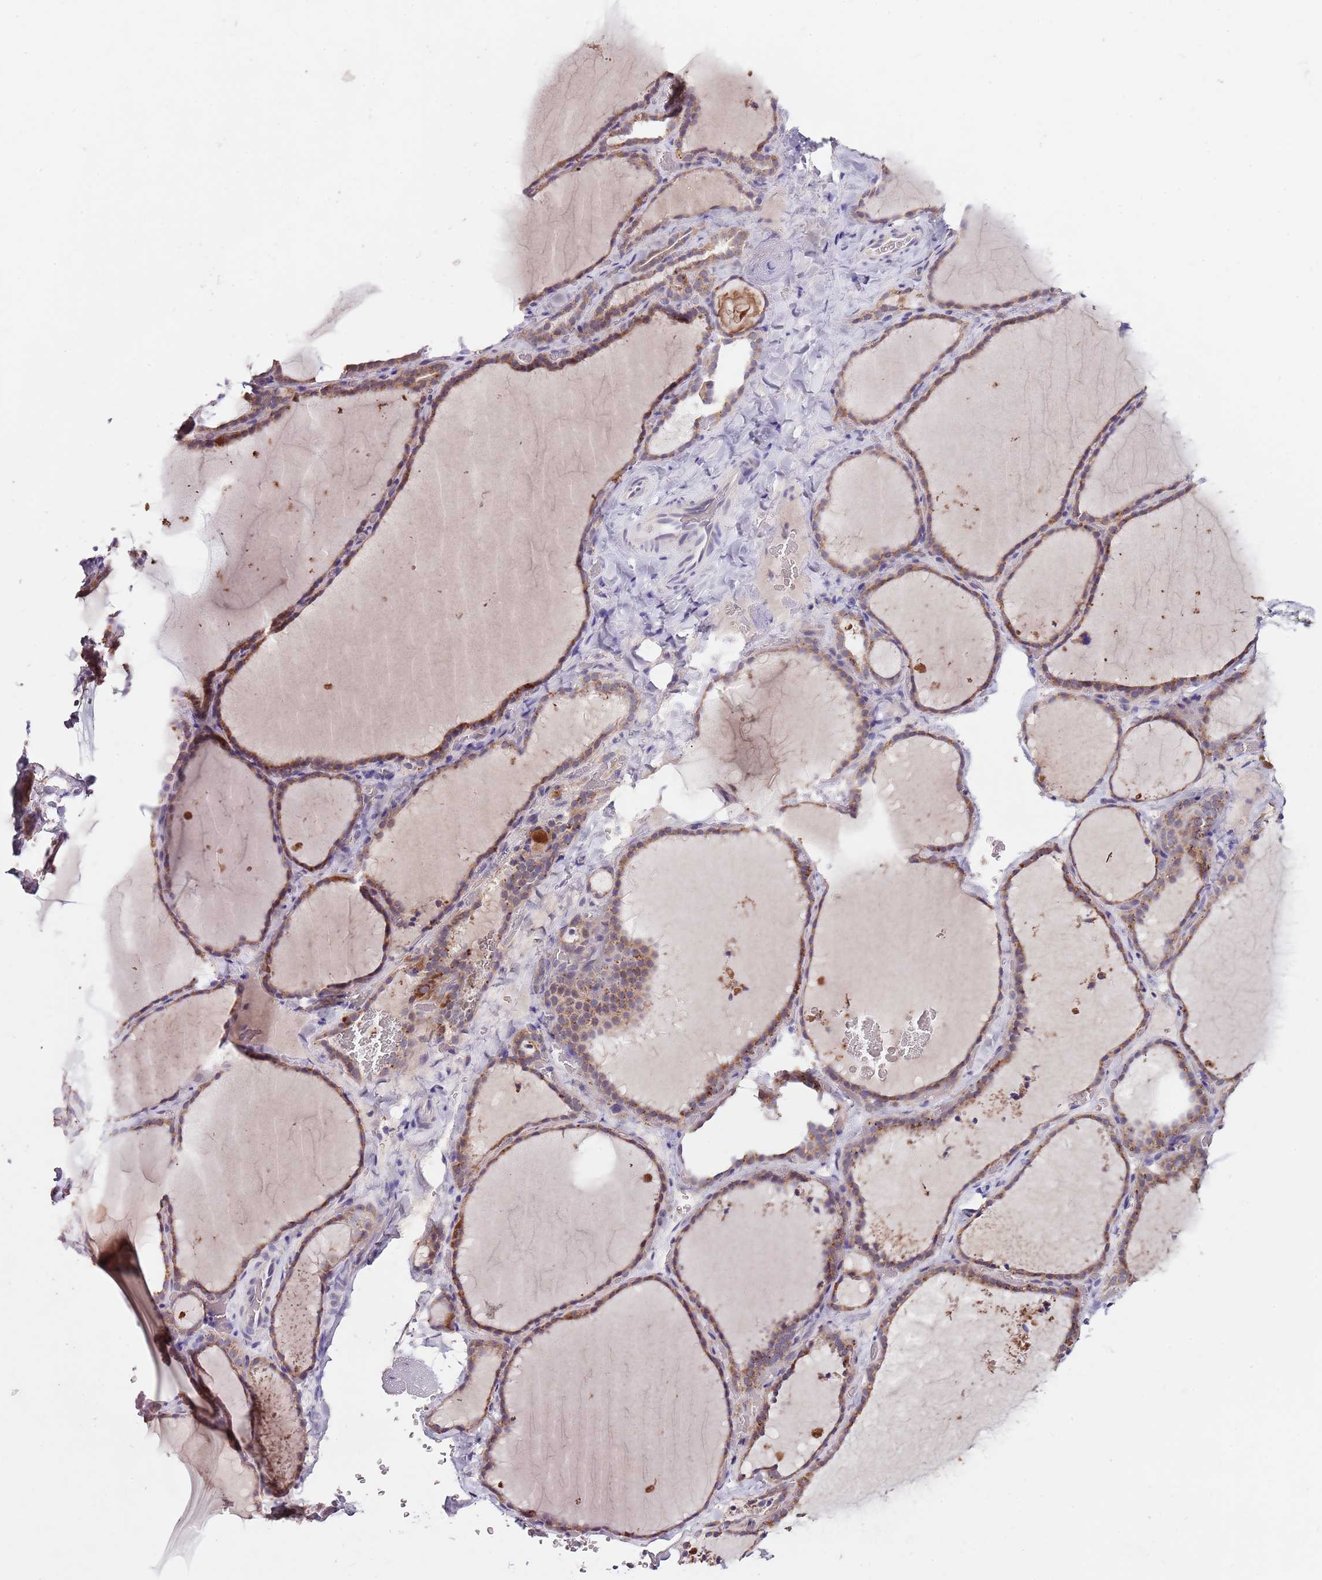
{"staining": {"intensity": "moderate", "quantity": ">75%", "location": "cytoplasmic/membranous"}, "tissue": "thyroid gland", "cell_type": "Glandular cells", "image_type": "normal", "snomed": [{"axis": "morphology", "description": "Normal tissue, NOS"}, {"axis": "topography", "description": "Thyroid gland"}], "caption": "This image exhibits immunohistochemistry (IHC) staining of normal thyroid gland, with medium moderate cytoplasmic/membranous positivity in about >75% of glandular cells.", "gene": "NRDE2", "patient": {"sex": "female", "age": 22}}